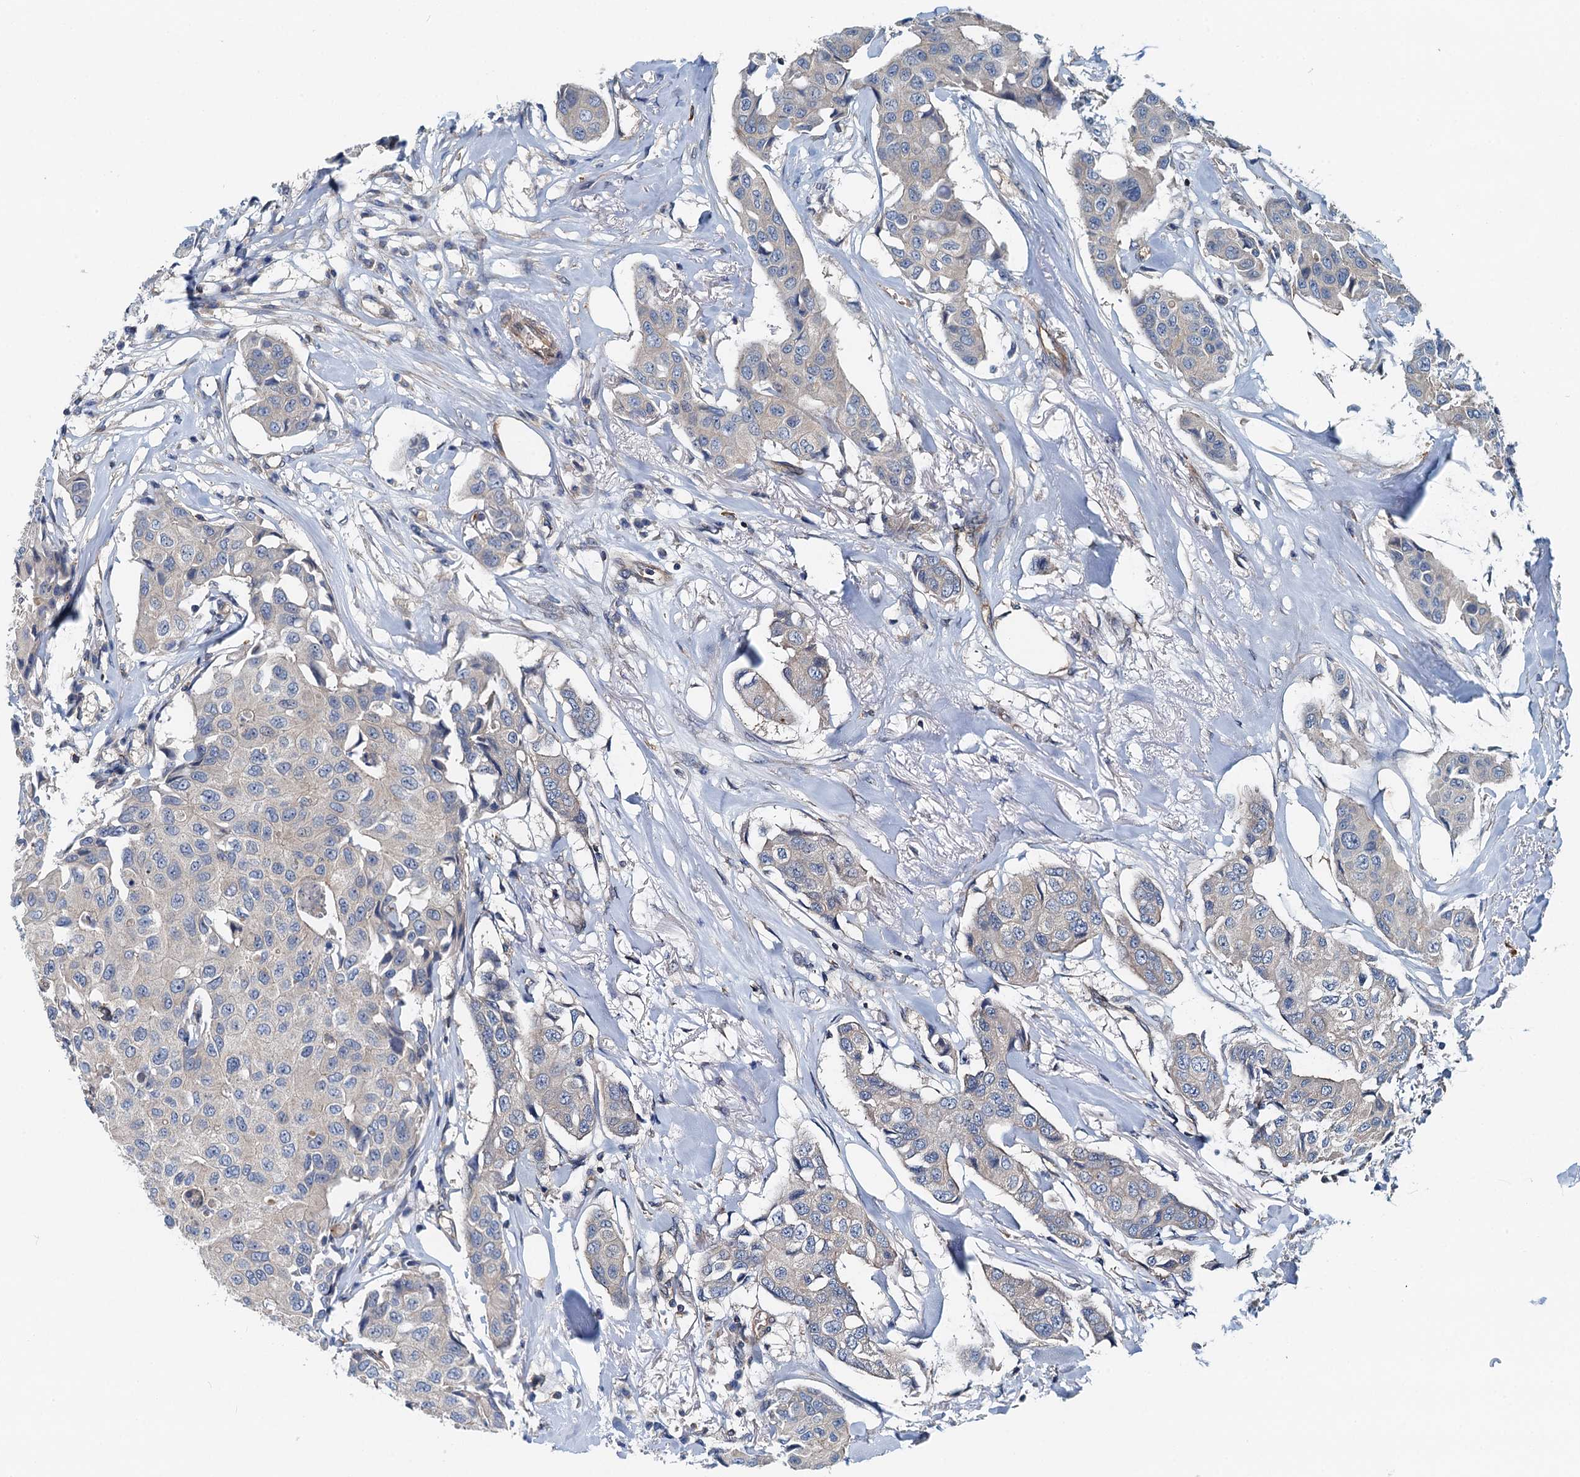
{"staining": {"intensity": "negative", "quantity": "none", "location": "none"}, "tissue": "breast cancer", "cell_type": "Tumor cells", "image_type": "cancer", "snomed": [{"axis": "morphology", "description": "Duct carcinoma"}, {"axis": "topography", "description": "Breast"}], "caption": "Photomicrograph shows no significant protein positivity in tumor cells of breast cancer.", "gene": "ROGDI", "patient": {"sex": "female", "age": 80}}